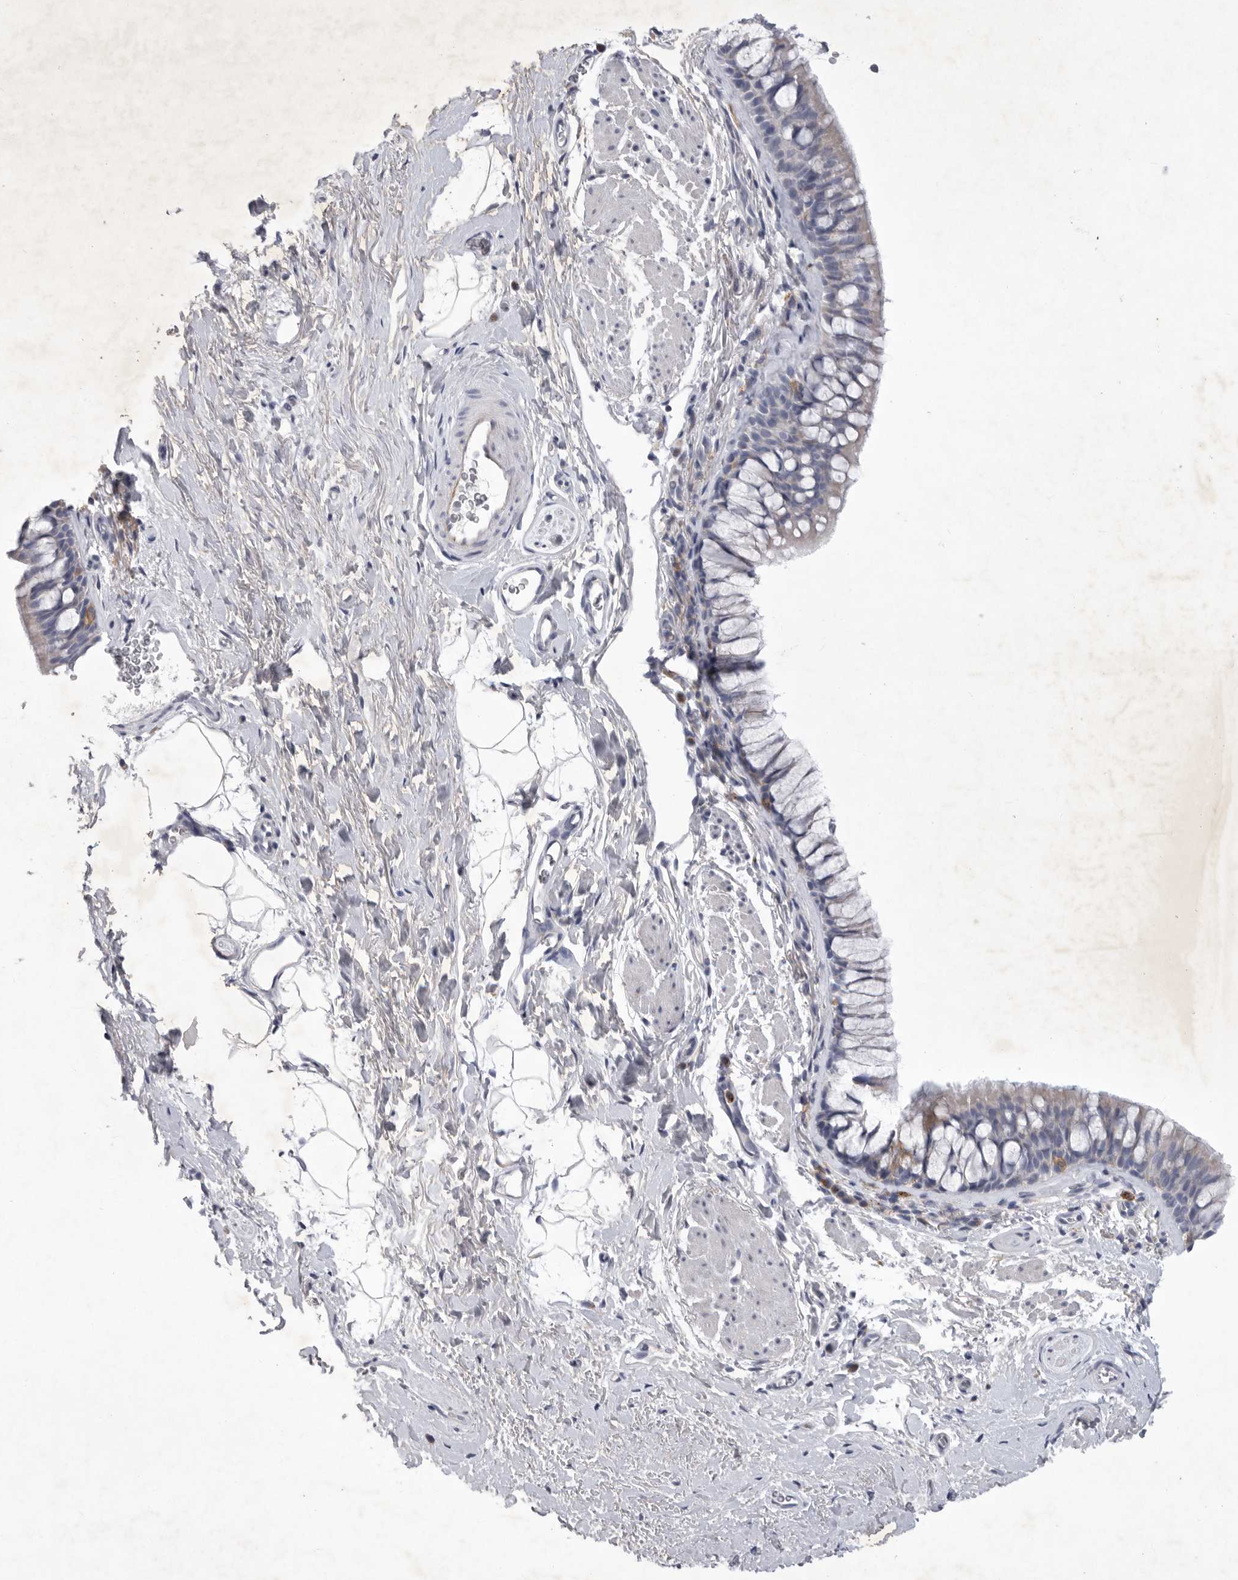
{"staining": {"intensity": "negative", "quantity": "none", "location": "none"}, "tissue": "bronchus", "cell_type": "Respiratory epithelial cells", "image_type": "normal", "snomed": [{"axis": "morphology", "description": "Normal tissue, NOS"}, {"axis": "topography", "description": "Cartilage tissue"}, {"axis": "topography", "description": "Bronchus"}], "caption": "This is an IHC image of unremarkable bronchus. There is no expression in respiratory epithelial cells.", "gene": "SIGLEC10", "patient": {"sex": "female", "age": 53}}